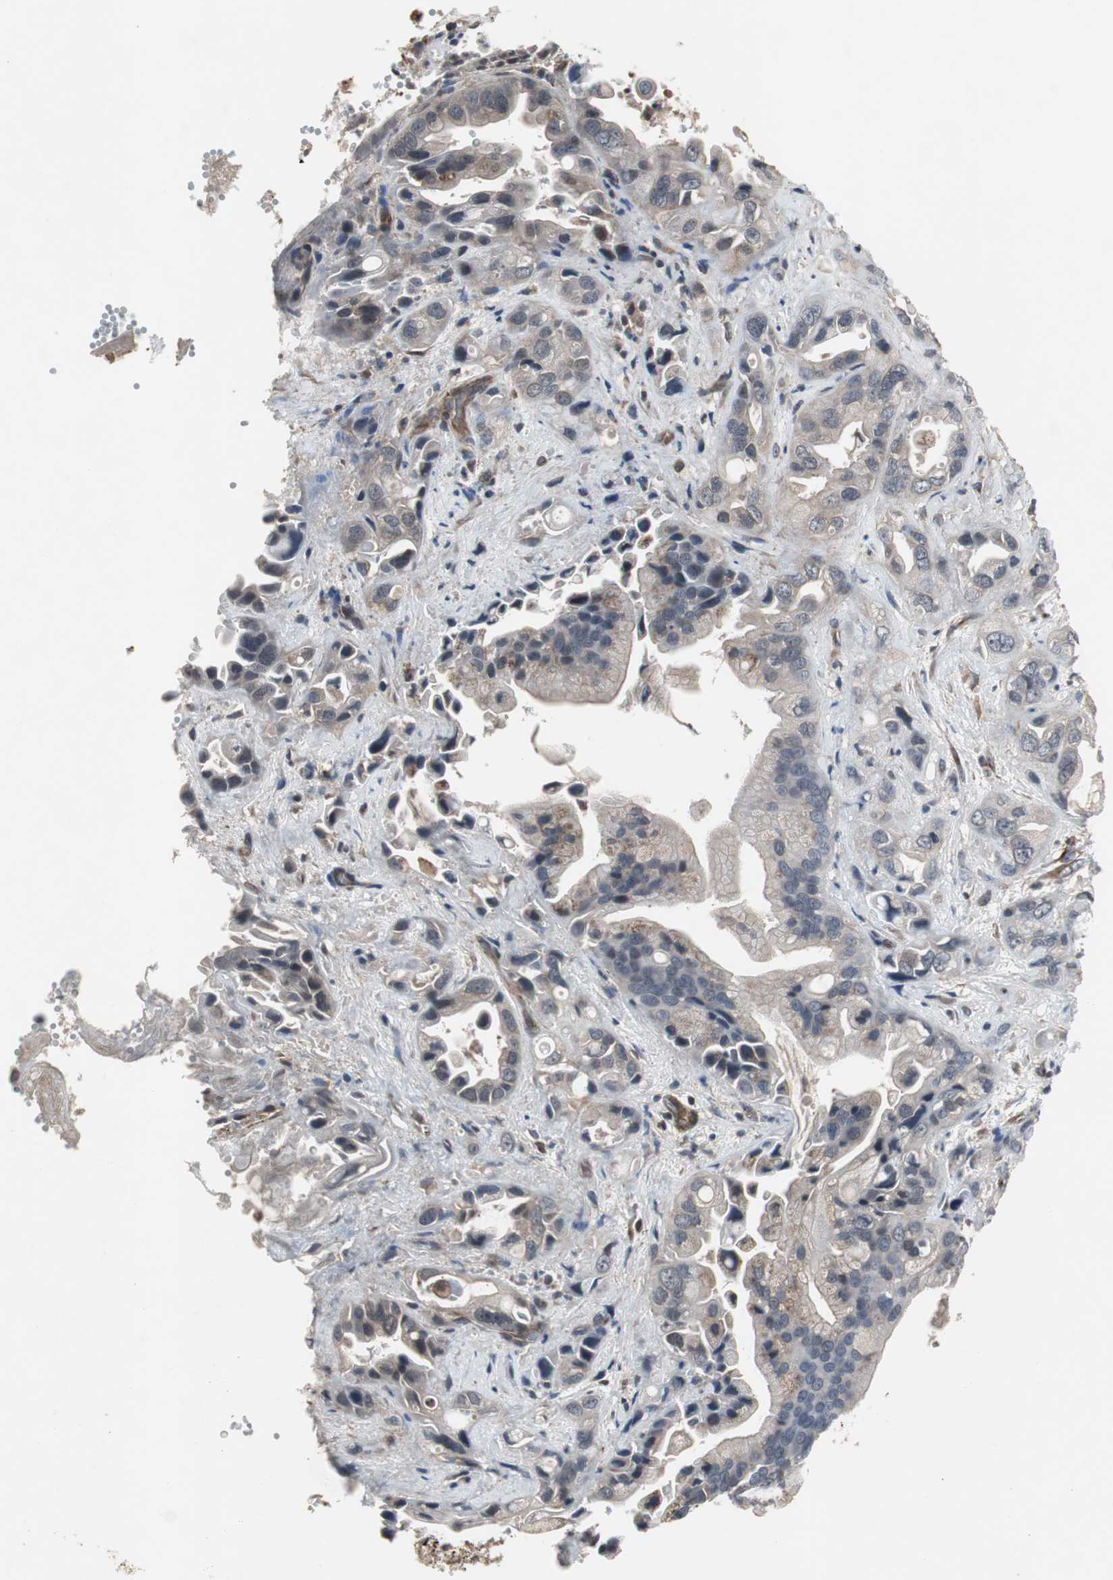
{"staining": {"intensity": "weak", "quantity": ">75%", "location": "cytoplasmic/membranous"}, "tissue": "pancreatic cancer", "cell_type": "Tumor cells", "image_type": "cancer", "snomed": [{"axis": "morphology", "description": "Adenocarcinoma, NOS"}, {"axis": "topography", "description": "Pancreas"}], "caption": "Brown immunohistochemical staining in adenocarcinoma (pancreatic) demonstrates weak cytoplasmic/membranous positivity in approximately >75% of tumor cells.", "gene": "ATP2B2", "patient": {"sex": "female", "age": 77}}